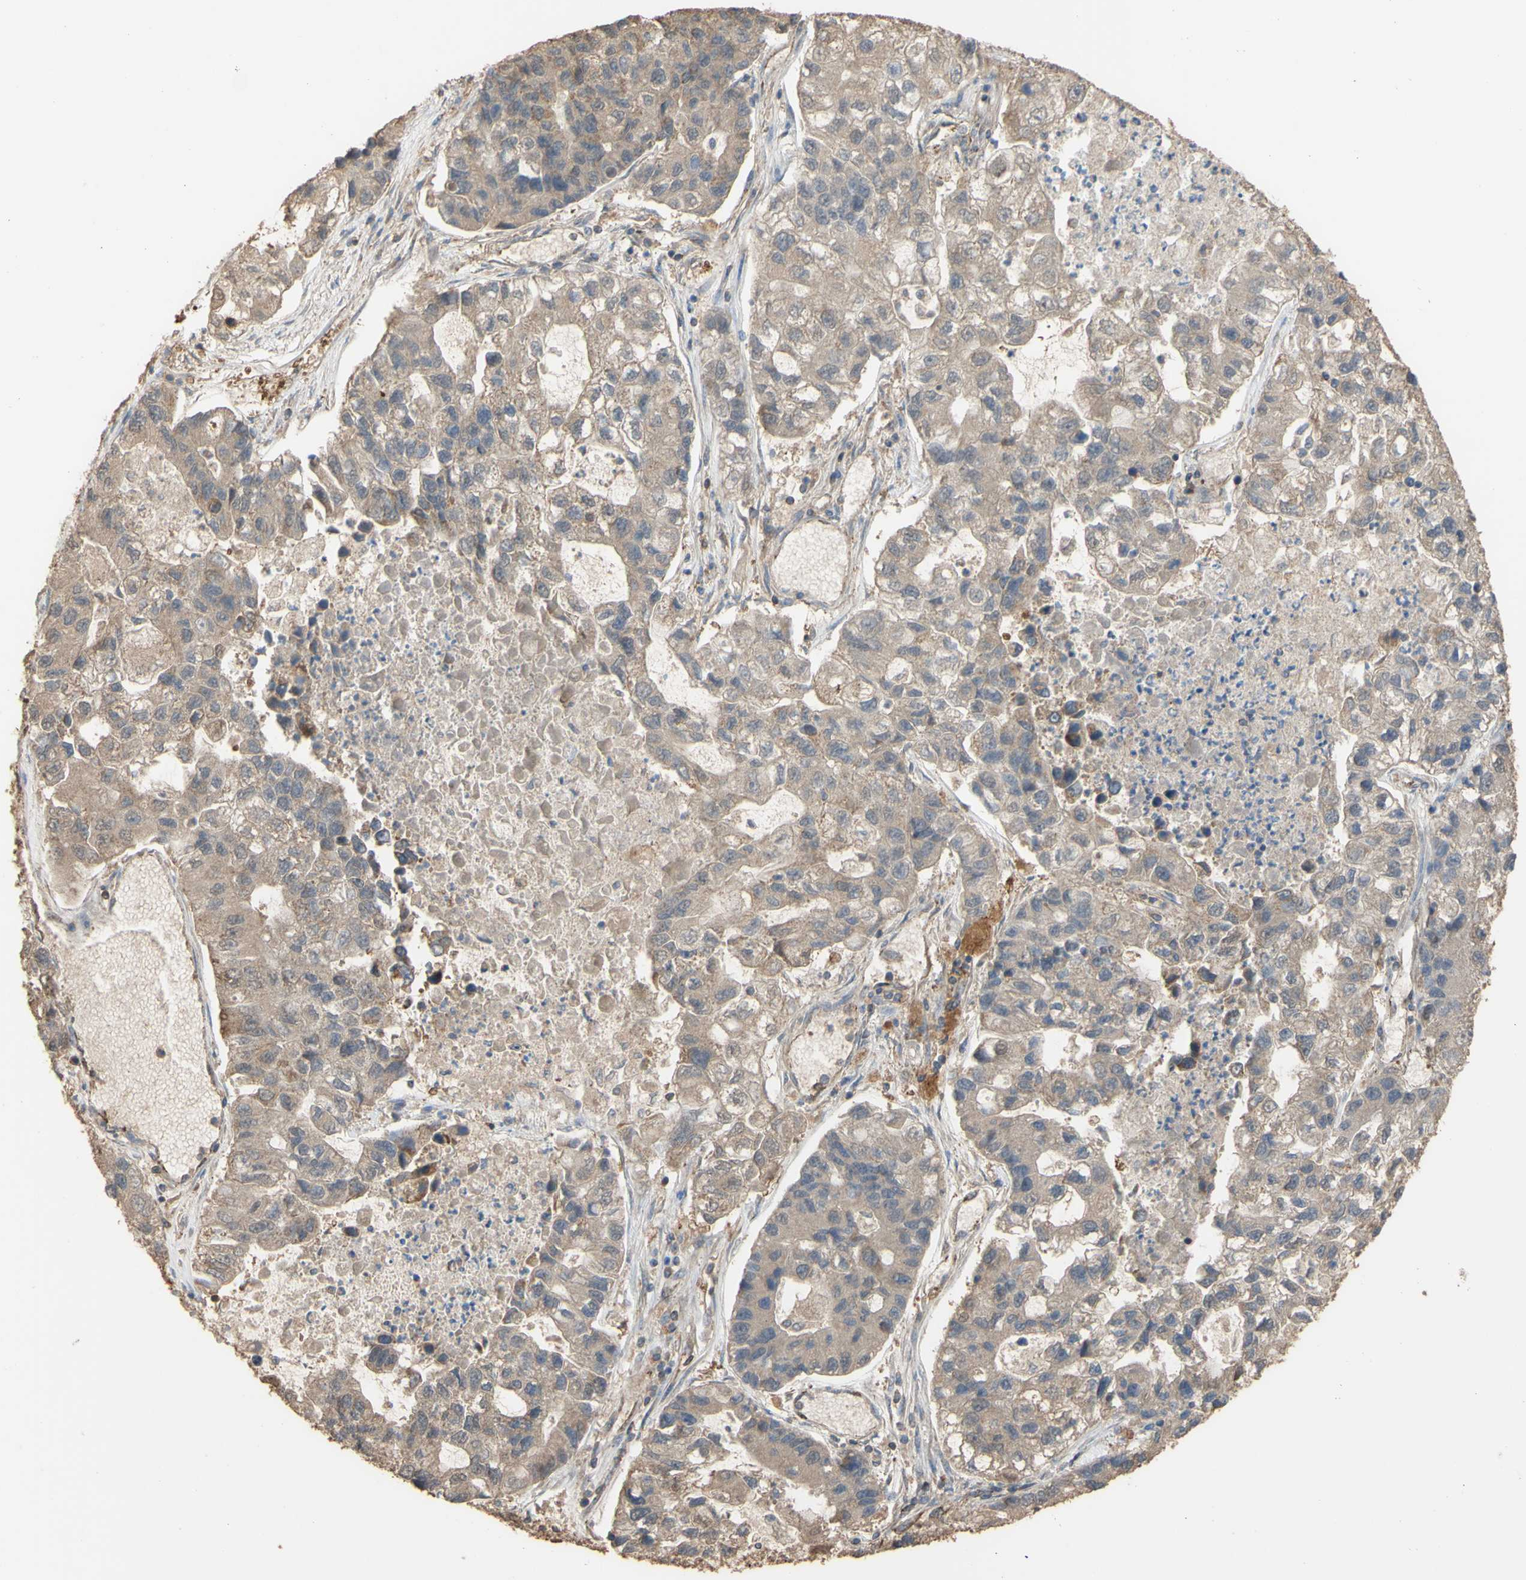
{"staining": {"intensity": "weak", "quantity": ">75%", "location": "cytoplasmic/membranous"}, "tissue": "lung cancer", "cell_type": "Tumor cells", "image_type": "cancer", "snomed": [{"axis": "morphology", "description": "Adenocarcinoma, NOS"}, {"axis": "topography", "description": "Lung"}], "caption": "A high-resolution photomicrograph shows immunohistochemistry staining of lung cancer, which shows weak cytoplasmic/membranous positivity in about >75% of tumor cells. Using DAB (3,3'-diaminobenzidine) (brown) and hematoxylin (blue) stains, captured at high magnification using brightfield microscopy.", "gene": "ALDH9A1", "patient": {"sex": "female", "age": 51}}